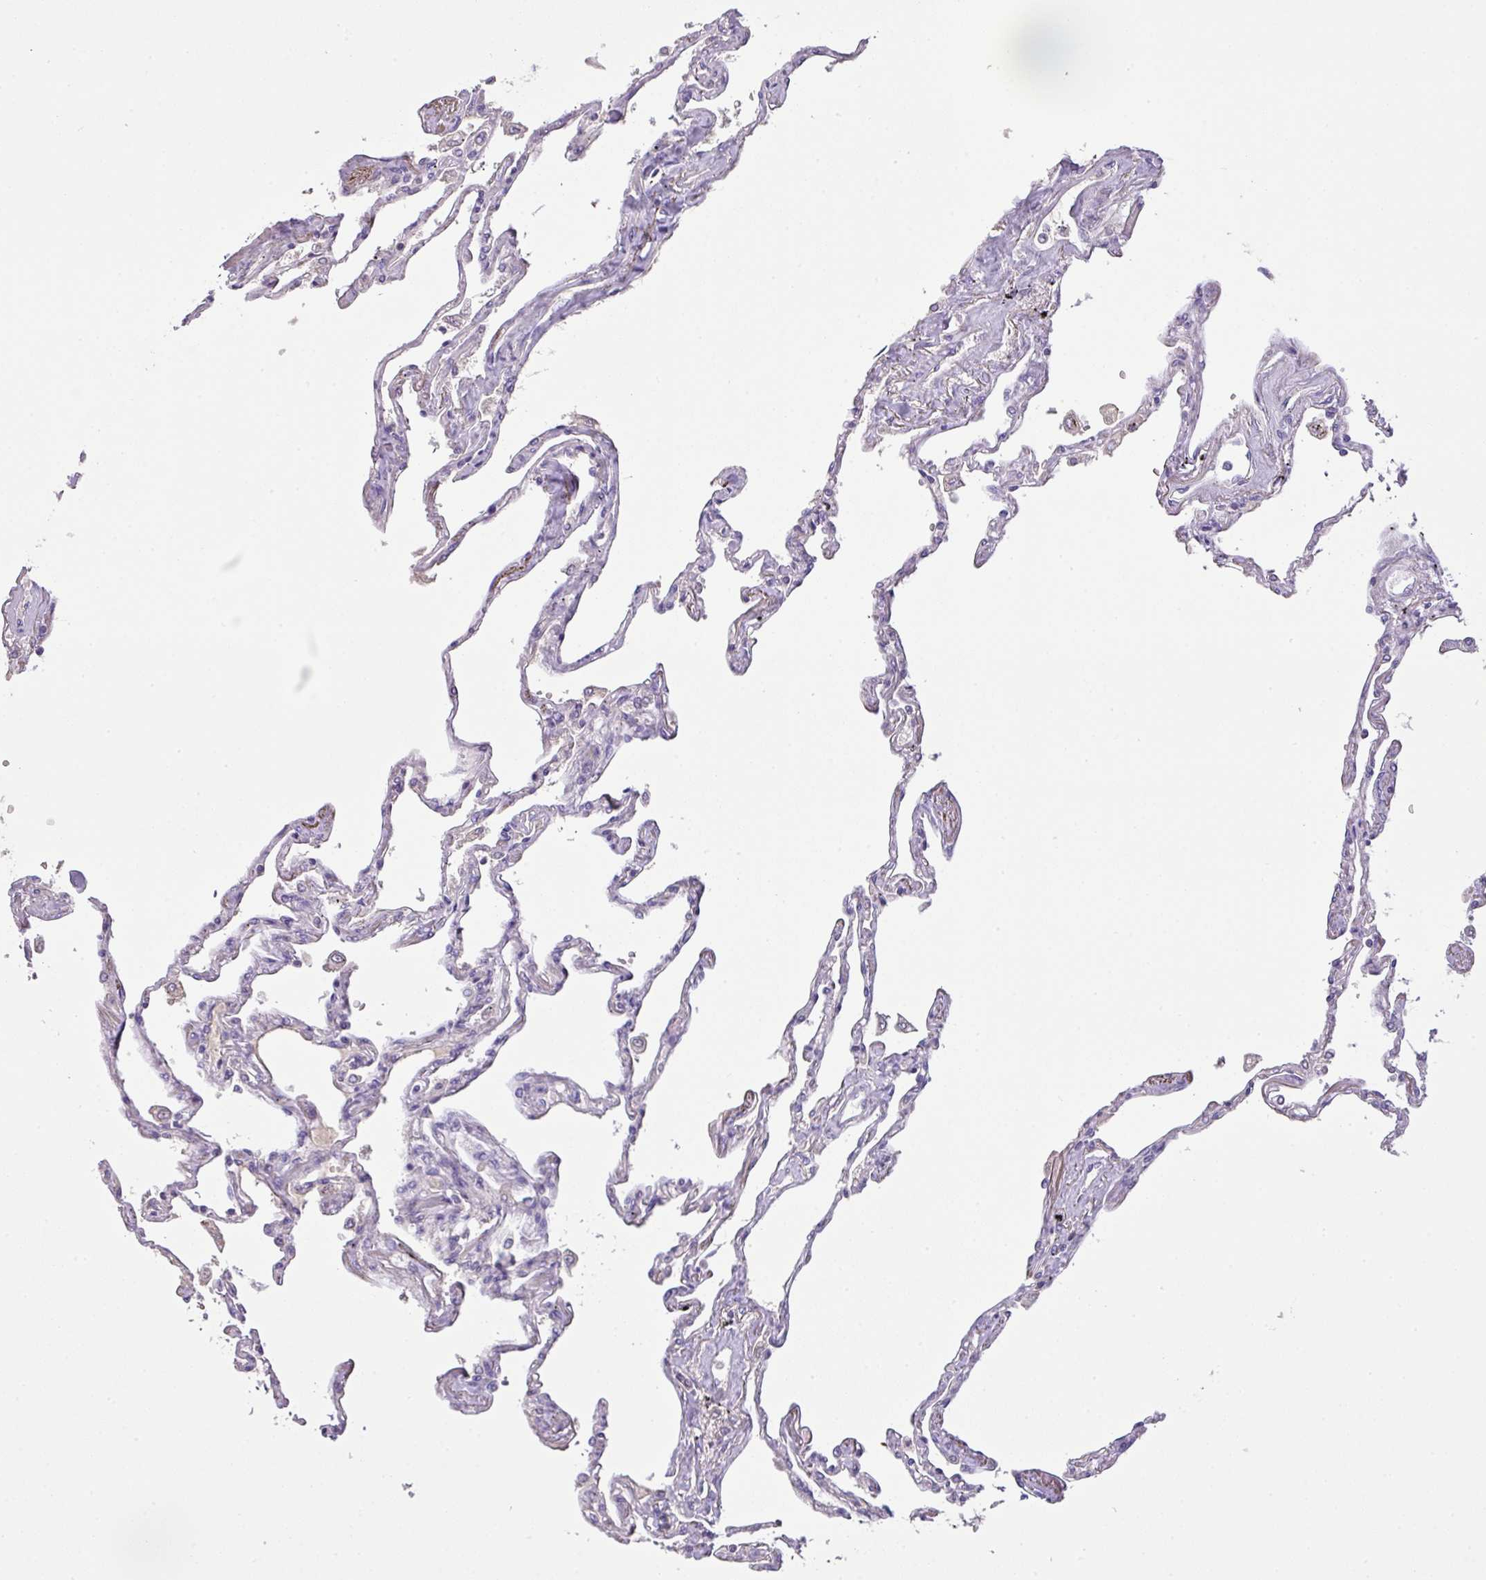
{"staining": {"intensity": "negative", "quantity": "none", "location": "none"}, "tissue": "lung", "cell_type": "Alveolar cells", "image_type": "normal", "snomed": [{"axis": "morphology", "description": "Normal tissue, NOS"}, {"axis": "topography", "description": "Lung"}], "caption": "The histopathology image displays no significant expression in alveolar cells of lung.", "gene": "OR6C6", "patient": {"sex": "female", "age": 67}}